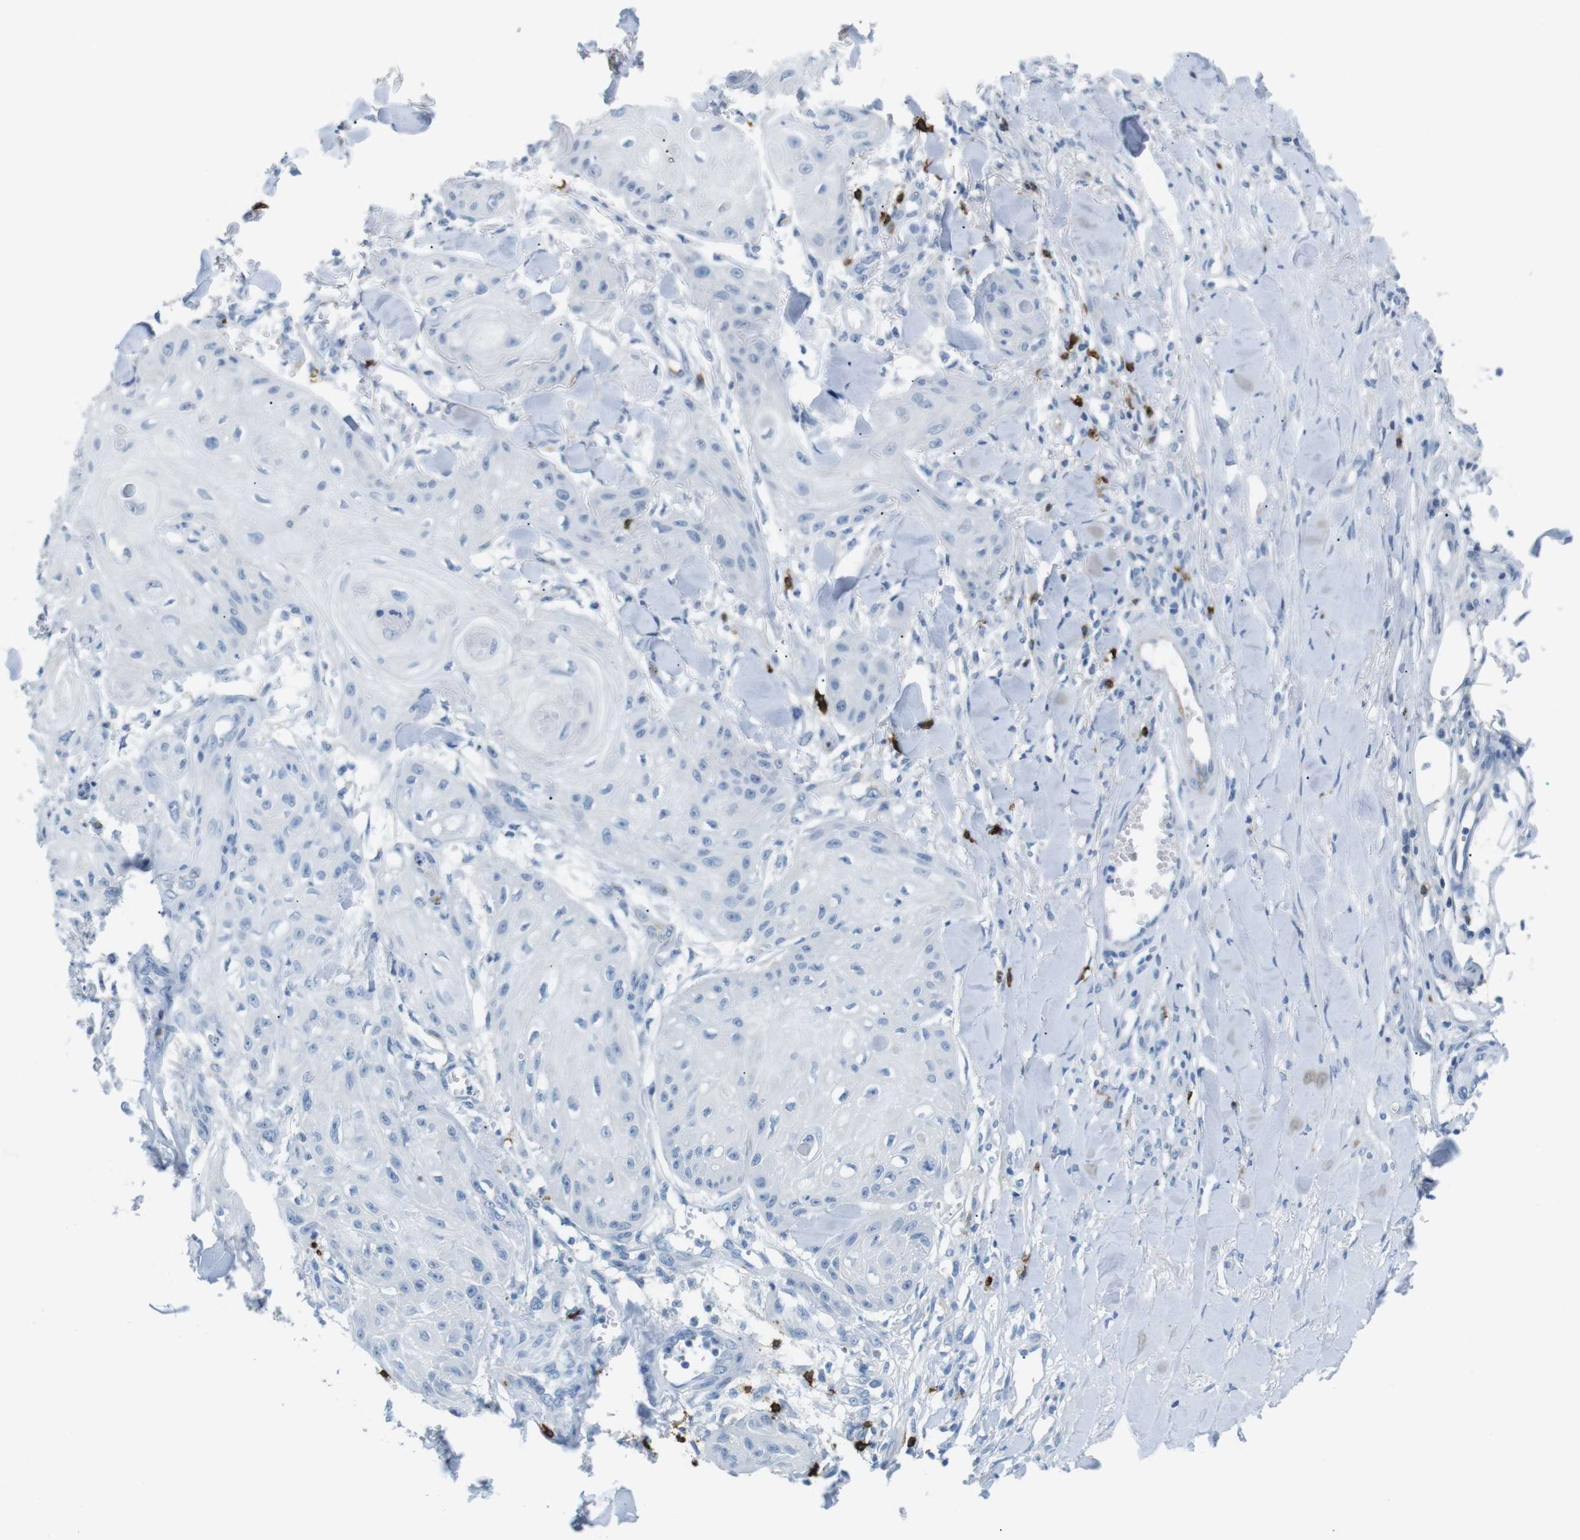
{"staining": {"intensity": "negative", "quantity": "none", "location": "none"}, "tissue": "skin cancer", "cell_type": "Tumor cells", "image_type": "cancer", "snomed": [{"axis": "morphology", "description": "Squamous cell carcinoma, NOS"}, {"axis": "topography", "description": "Skin"}], "caption": "Tumor cells show no significant positivity in squamous cell carcinoma (skin).", "gene": "TNFRSF4", "patient": {"sex": "male", "age": 74}}